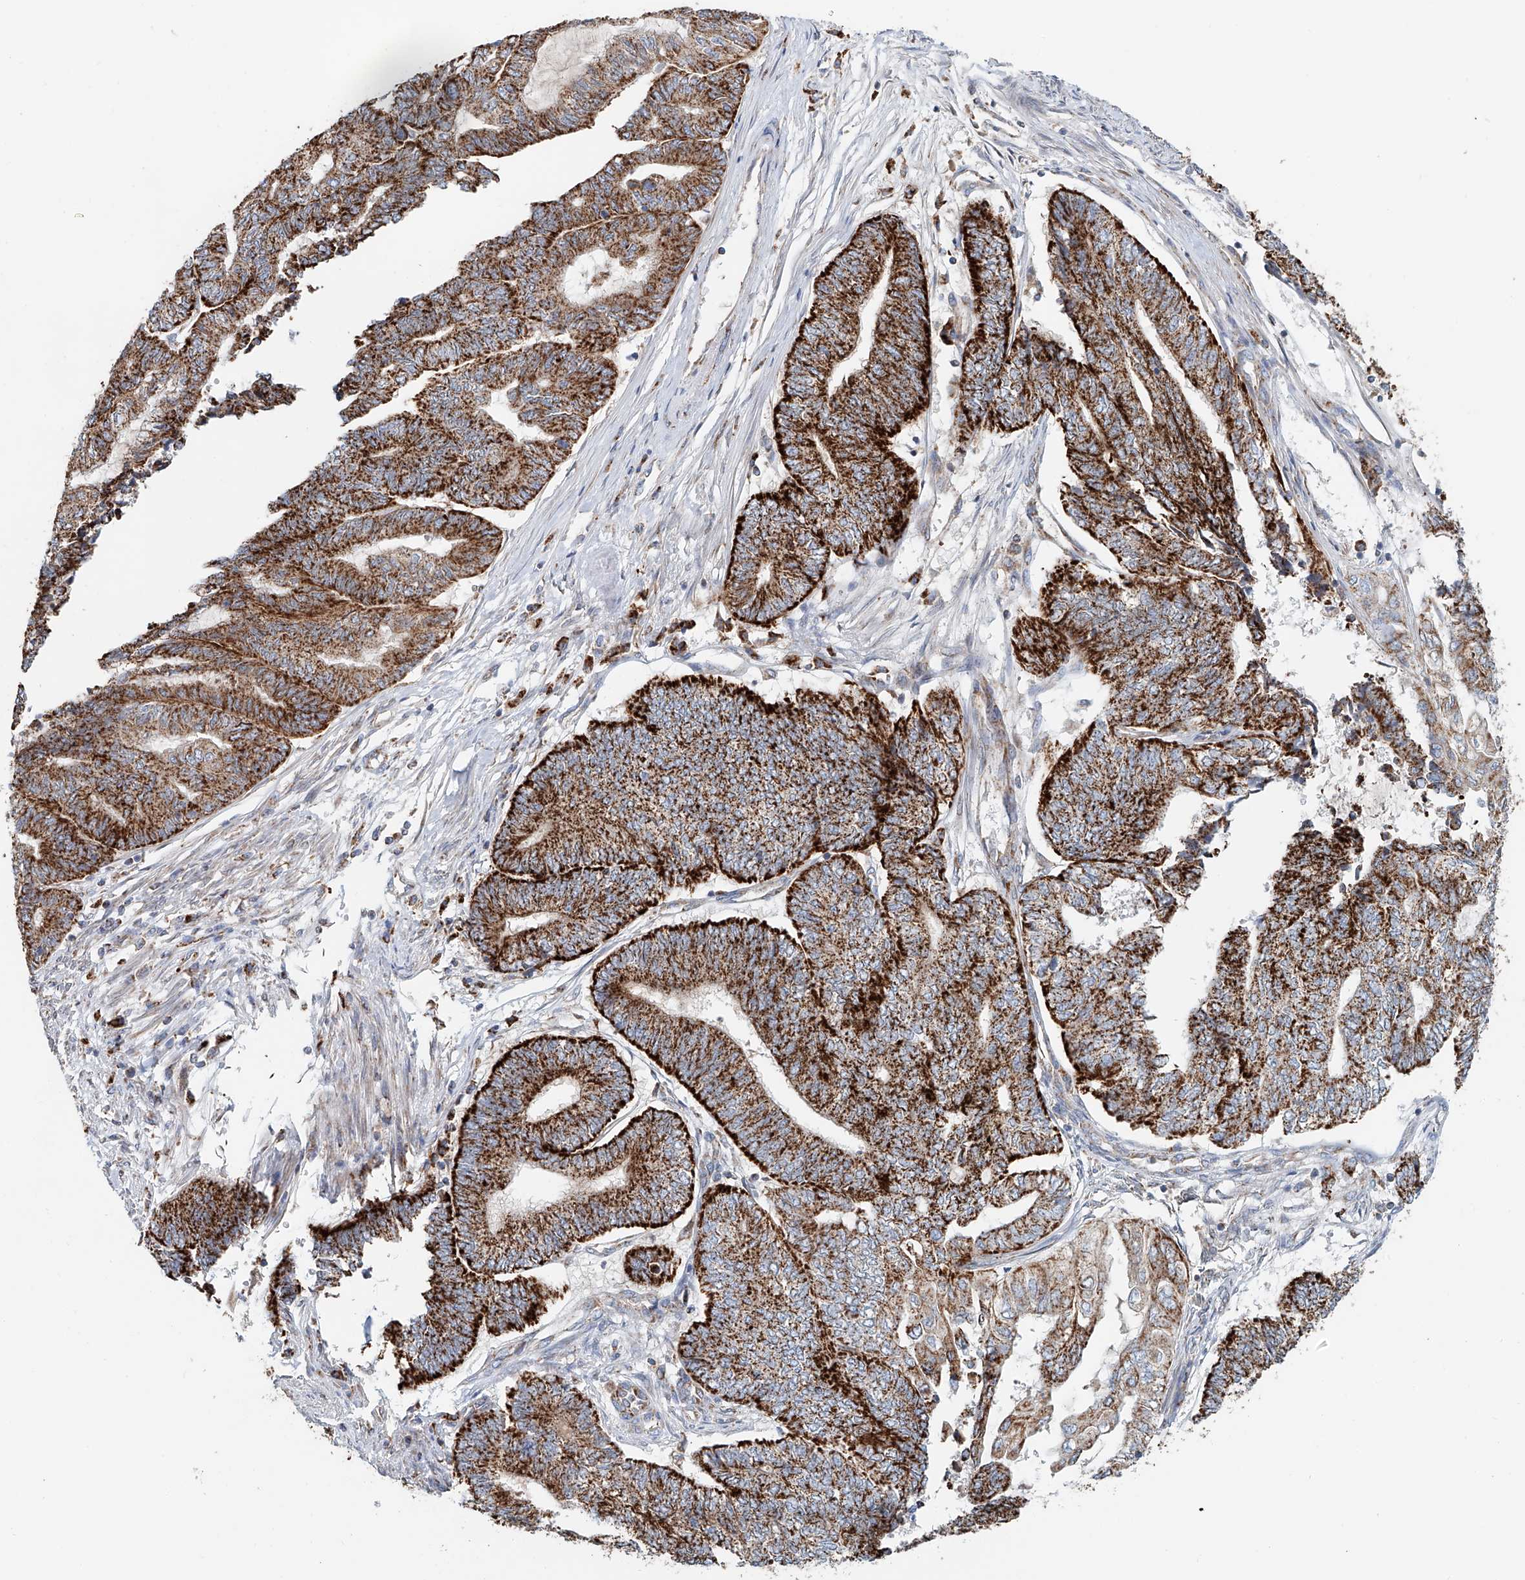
{"staining": {"intensity": "strong", "quantity": ">75%", "location": "cytoplasmic/membranous"}, "tissue": "endometrial cancer", "cell_type": "Tumor cells", "image_type": "cancer", "snomed": [{"axis": "morphology", "description": "Adenocarcinoma, NOS"}, {"axis": "topography", "description": "Uterus"}, {"axis": "topography", "description": "Endometrium"}], "caption": "Immunohistochemical staining of human endometrial cancer shows high levels of strong cytoplasmic/membranous expression in about >75% of tumor cells. (Stains: DAB (3,3'-diaminobenzidine) in brown, nuclei in blue, Microscopy: brightfield microscopy at high magnification).", "gene": "CARD10", "patient": {"sex": "female", "age": 70}}